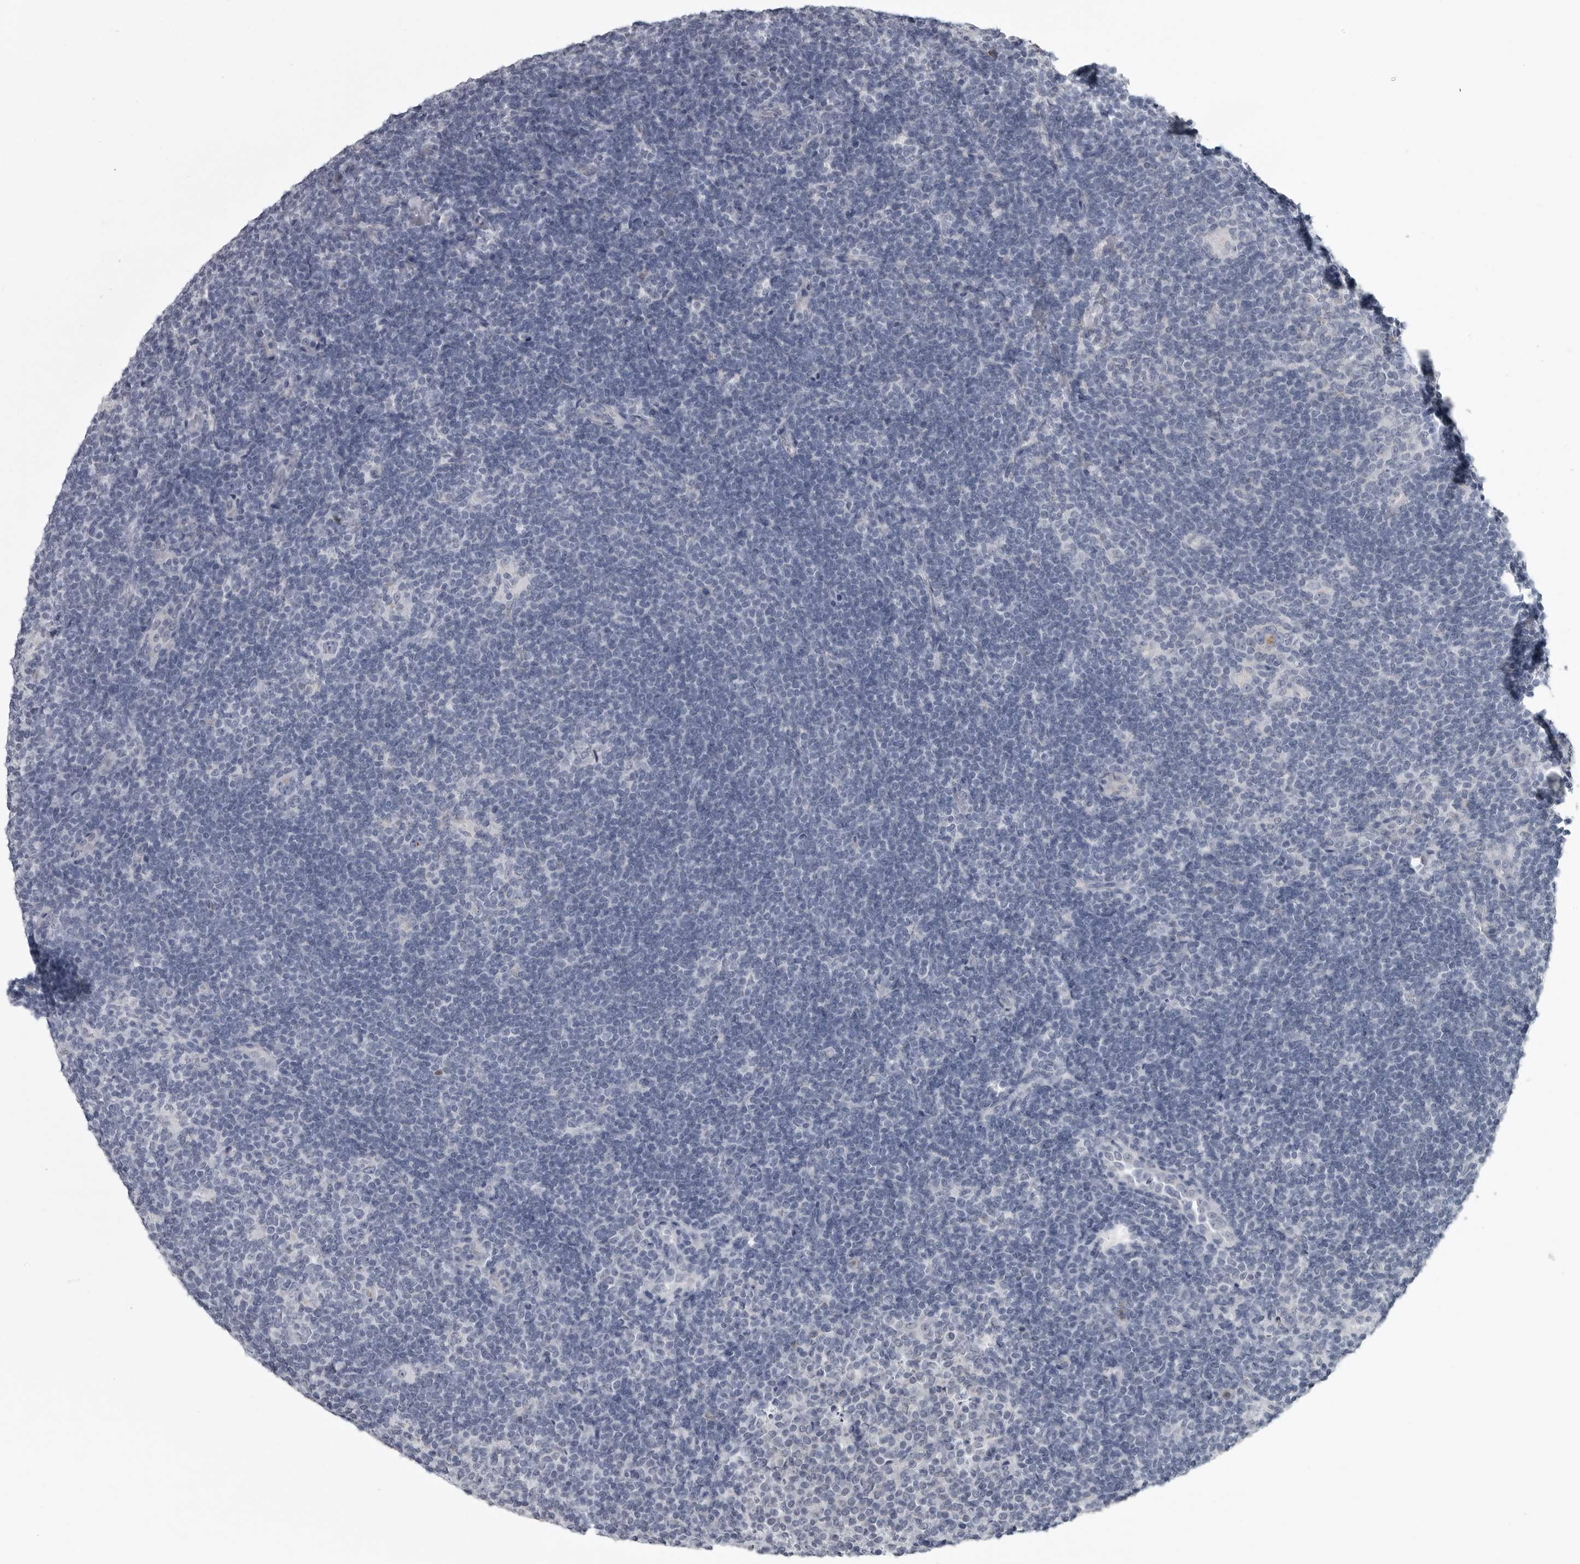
{"staining": {"intensity": "negative", "quantity": "none", "location": "none"}, "tissue": "lymphoma", "cell_type": "Tumor cells", "image_type": "cancer", "snomed": [{"axis": "morphology", "description": "Hodgkin's disease, NOS"}, {"axis": "topography", "description": "Lymph node"}], "caption": "Image shows no significant protein positivity in tumor cells of Hodgkin's disease. The staining was performed using DAB to visualize the protein expression in brown, while the nuclei were stained in blue with hematoxylin (Magnification: 20x).", "gene": "MYOC", "patient": {"sex": "female", "age": 57}}